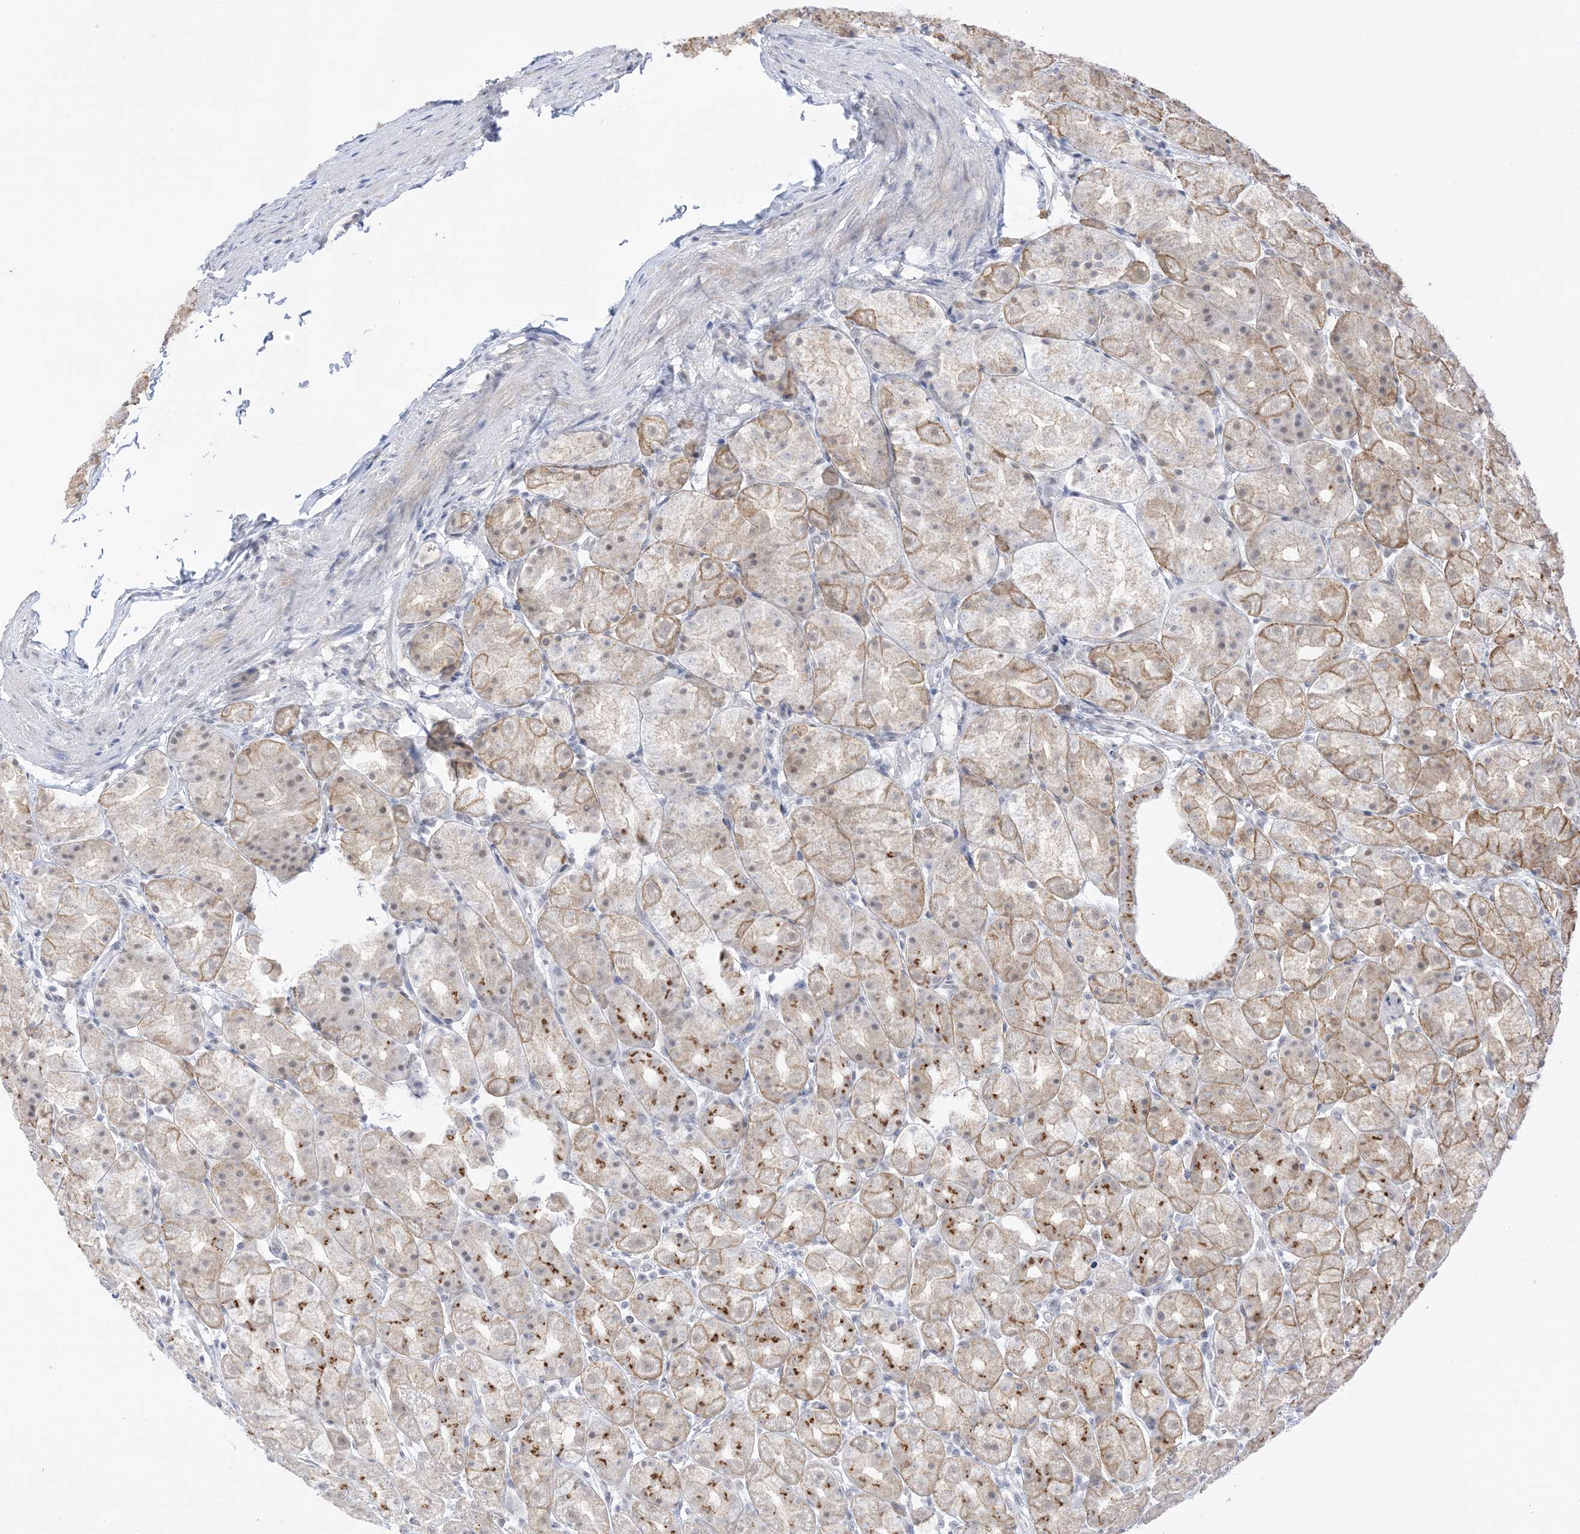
{"staining": {"intensity": "strong", "quantity": "<25%", "location": "cytoplasmic/membranous"}, "tissue": "stomach", "cell_type": "Glandular cells", "image_type": "normal", "snomed": [{"axis": "morphology", "description": "Normal tissue, NOS"}, {"axis": "topography", "description": "Stomach, upper"}], "caption": "The image displays immunohistochemical staining of benign stomach. There is strong cytoplasmic/membranous positivity is seen in about <25% of glandular cells.", "gene": "MSL3", "patient": {"sex": "male", "age": 68}}